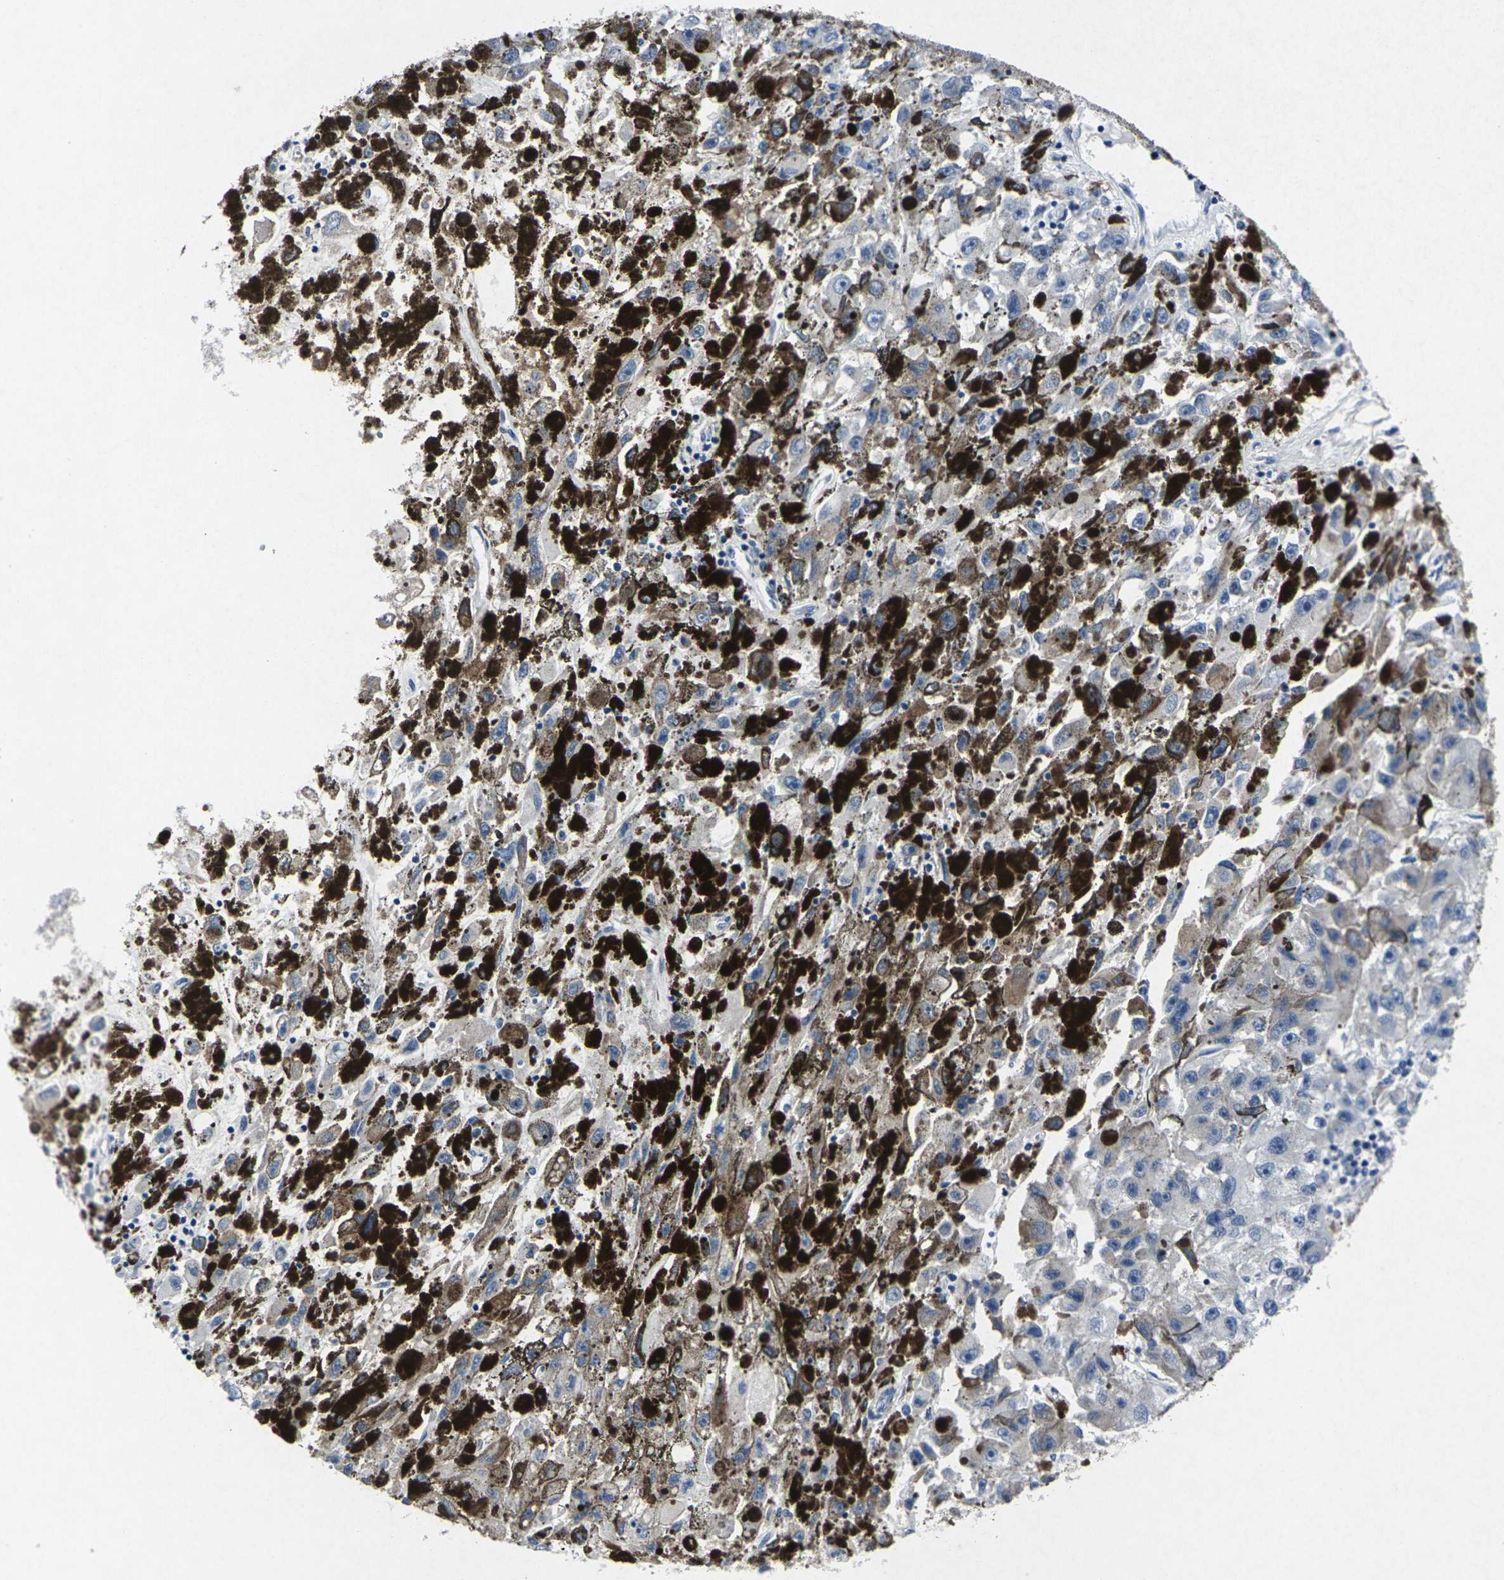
{"staining": {"intensity": "moderate", "quantity": "<25%", "location": "cytoplasmic/membranous"}, "tissue": "melanoma", "cell_type": "Tumor cells", "image_type": "cancer", "snomed": [{"axis": "morphology", "description": "Malignant melanoma, NOS"}, {"axis": "topography", "description": "Skin"}], "caption": "Immunohistochemistry (IHC) staining of malignant melanoma, which displays low levels of moderate cytoplasmic/membranous positivity in approximately <25% of tumor cells indicating moderate cytoplasmic/membranous protein positivity. The staining was performed using DAB (3,3'-diaminobenzidine) (brown) for protein detection and nuclei were counterstained in hematoxylin (blue).", "gene": "RPN1", "patient": {"sex": "female", "age": 104}}